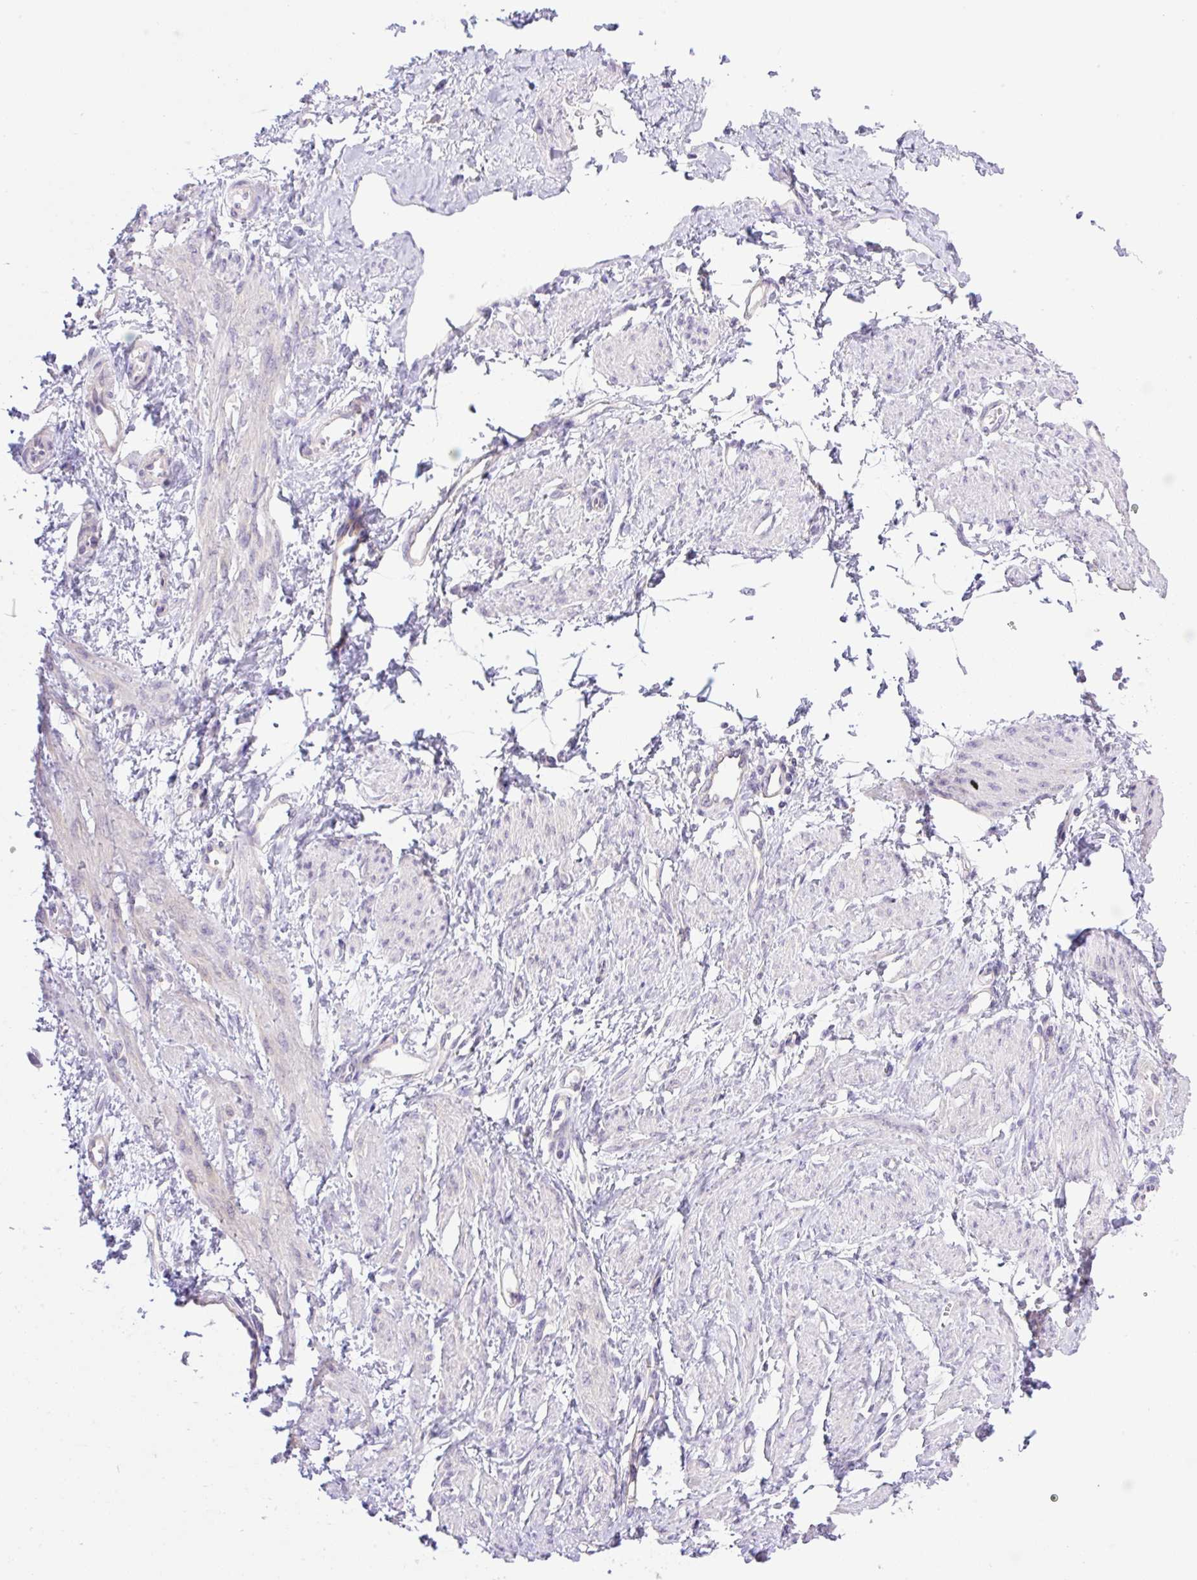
{"staining": {"intensity": "weak", "quantity": "<25%", "location": "cytoplasmic/membranous"}, "tissue": "smooth muscle", "cell_type": "Smooth muscle cells", "image_type": "normal", "snomed": [{"axis": "morphology", "description": "Normal tissue, NOS"}, {"axis": "topography", "description": "Smooth muscle"}, {"axis": "topography", "description": "Uterus"}], "caption": "The photomicrograph displays no significant expression in smooth muscle cells of smooth muscle. The staining is performed using DAB (3,3'-diaminobenzidine) brown chromogen with nuclei counter-stained in using hematoxylin.", "gene": "CAMK2A", "patient": {"sex": "female", "age": 39}}